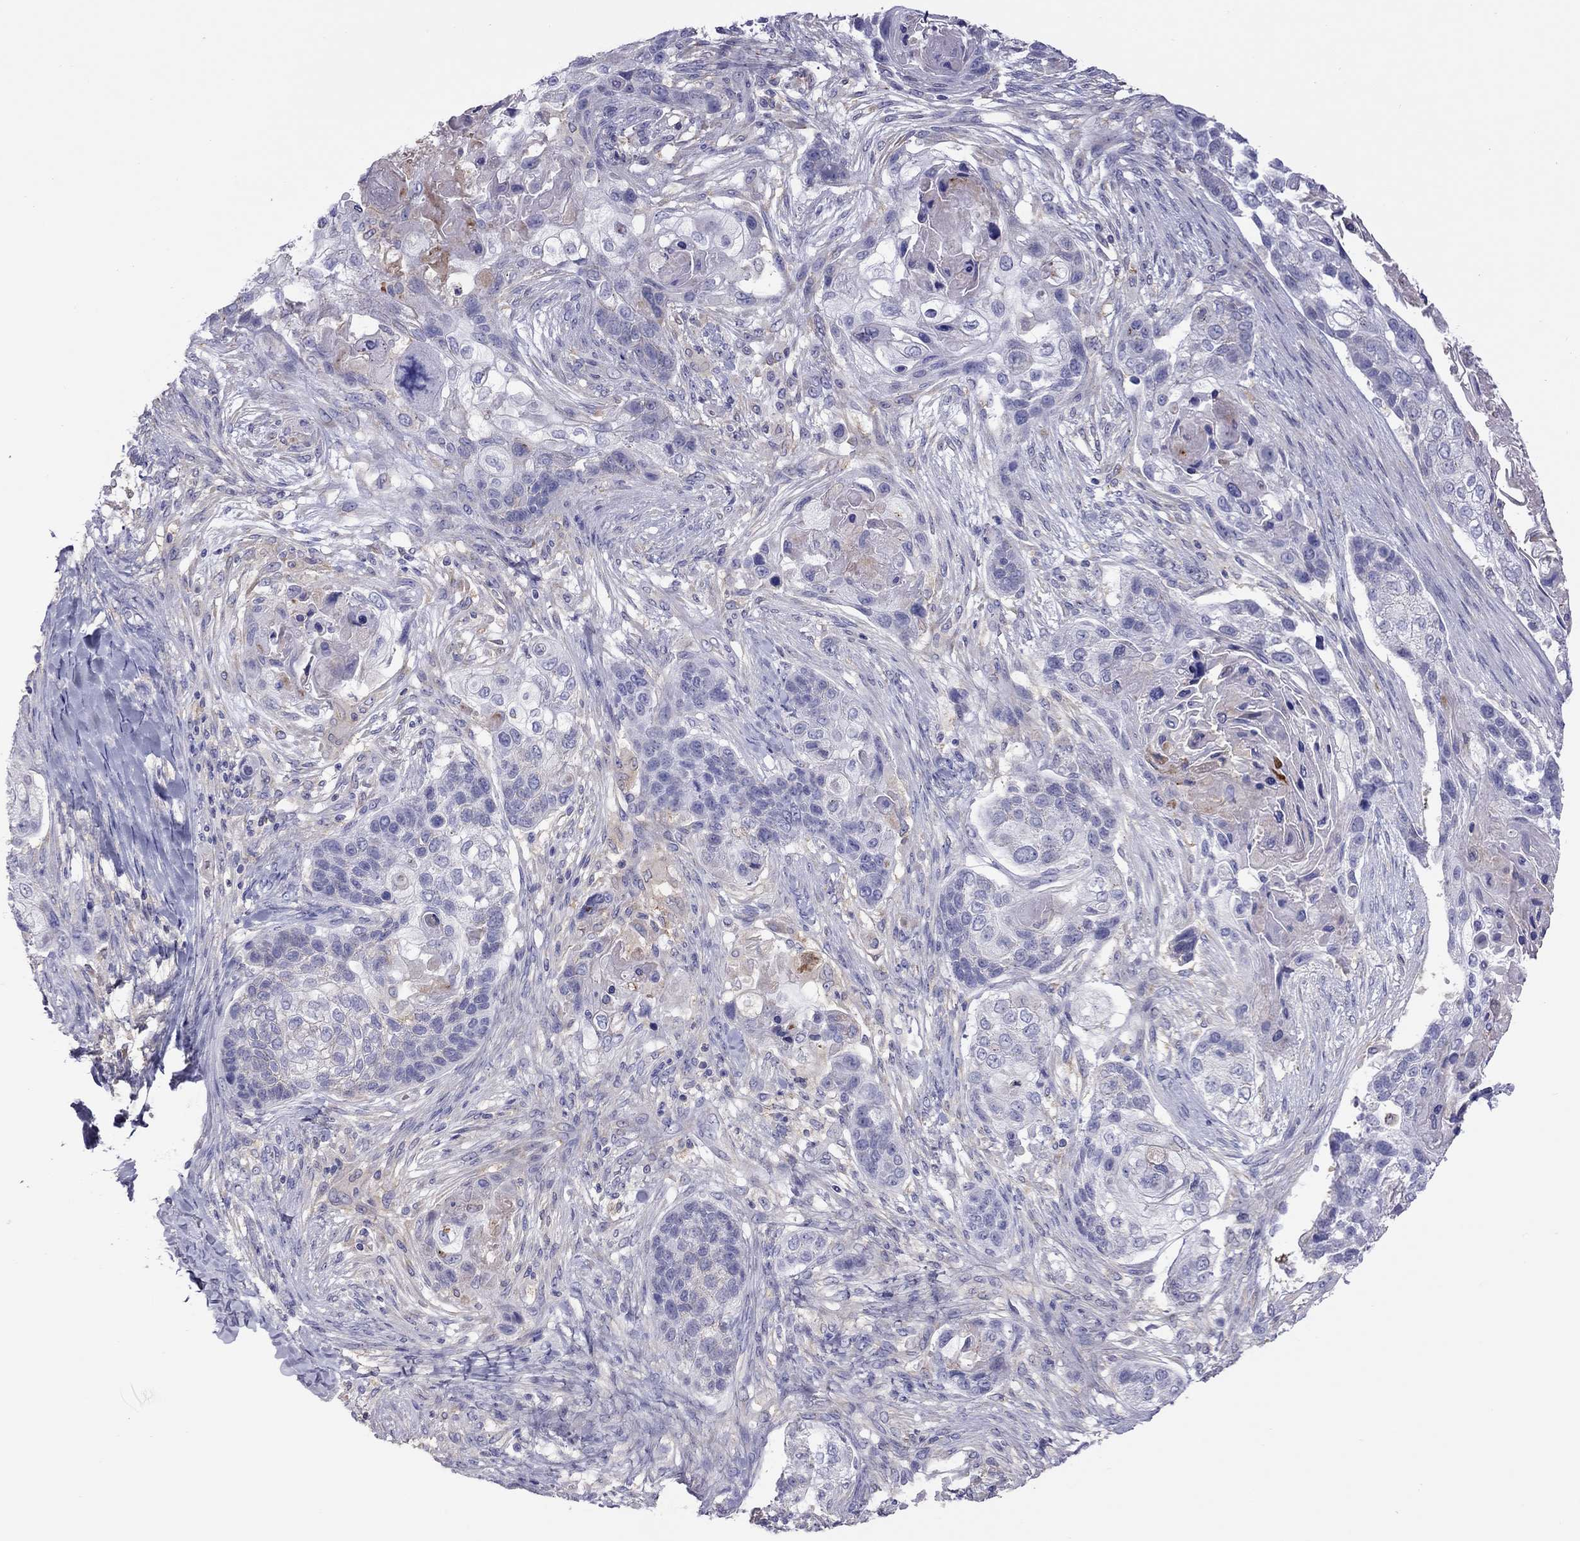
{"staining": {"intensity": "negative", "quantity": "none", "location": "none"}, "tissue": "lung cancer", "cell_type": "Tumor cells", "image_type": "cancer", "snomed": [{"axis": "morphology", "description": "Squamous cell carcinoma, NOS"}, {"axis": "topography", "description": "Lung"}], "caption": "IHC histopathology image of neoplastic tissue: lung squamous cell carcinoma stained with DAB (3,3'-diaminobenzidine) shows no significant protein expression in tumor cells.", "gene": "ALOX15B", "patient": {"sex": "male", "age": 69}}